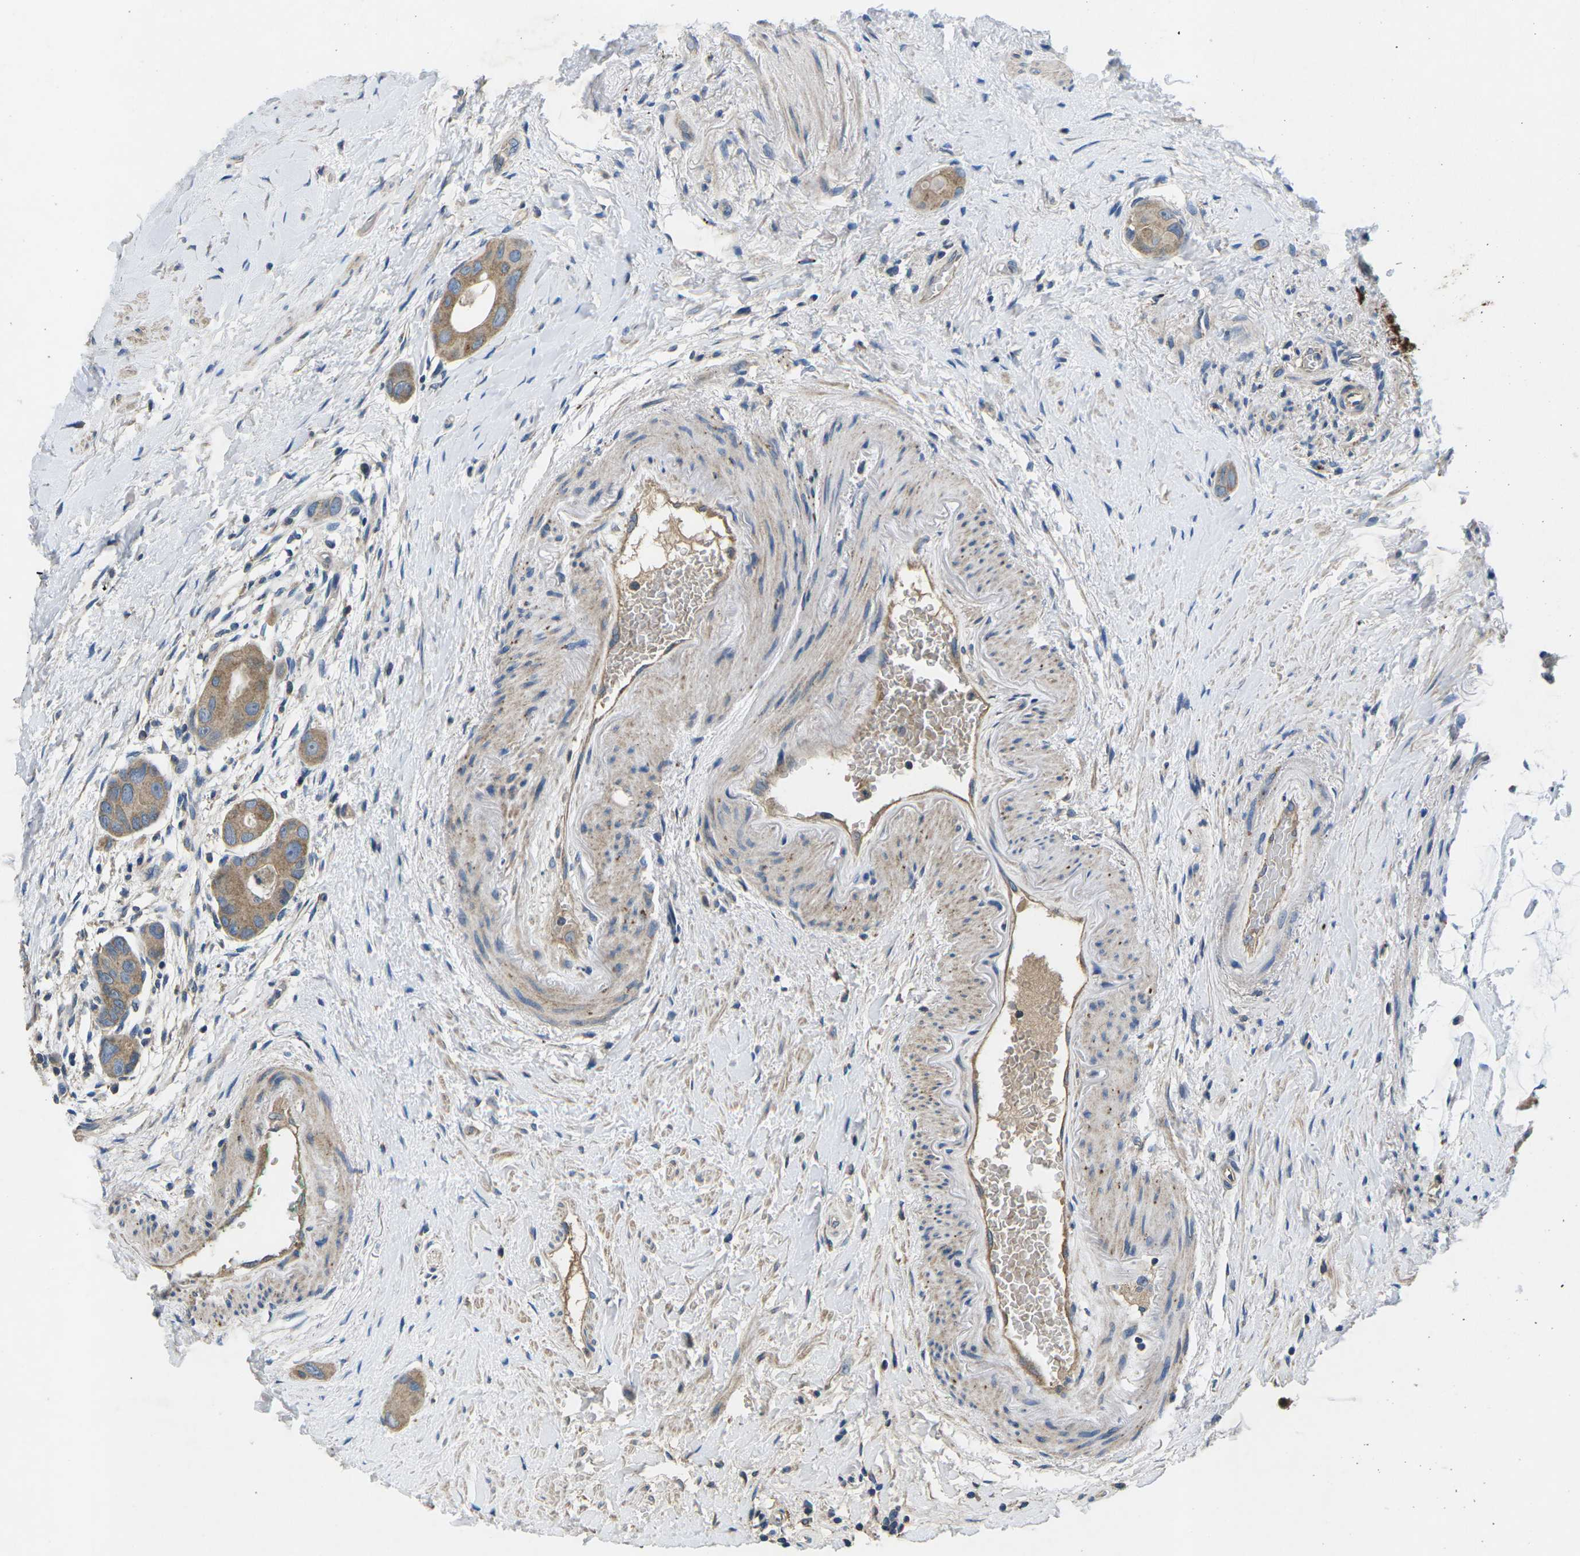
{"staining": {"intensity": "moderate", "quantity": ">75%", "location": "cytoplasmic/membranous"}, "tissue": "colorectal cancer", "cell_type": "Tumor cells", "image_type": "cancer", "snomed": [{"axis": "morphology", "description": "Adenocarcinoma, NOS"}, {"axis": "topography", "description": "Rectum"}], "caption": "Protein staining of colorectal adenocarcinoma tissue displays moderate cytoplasmic/membranous staining in approximately >75% of tumor cells.", "gene": "PDCD6IP", "patient": {"sex": "male", "age": 51}}